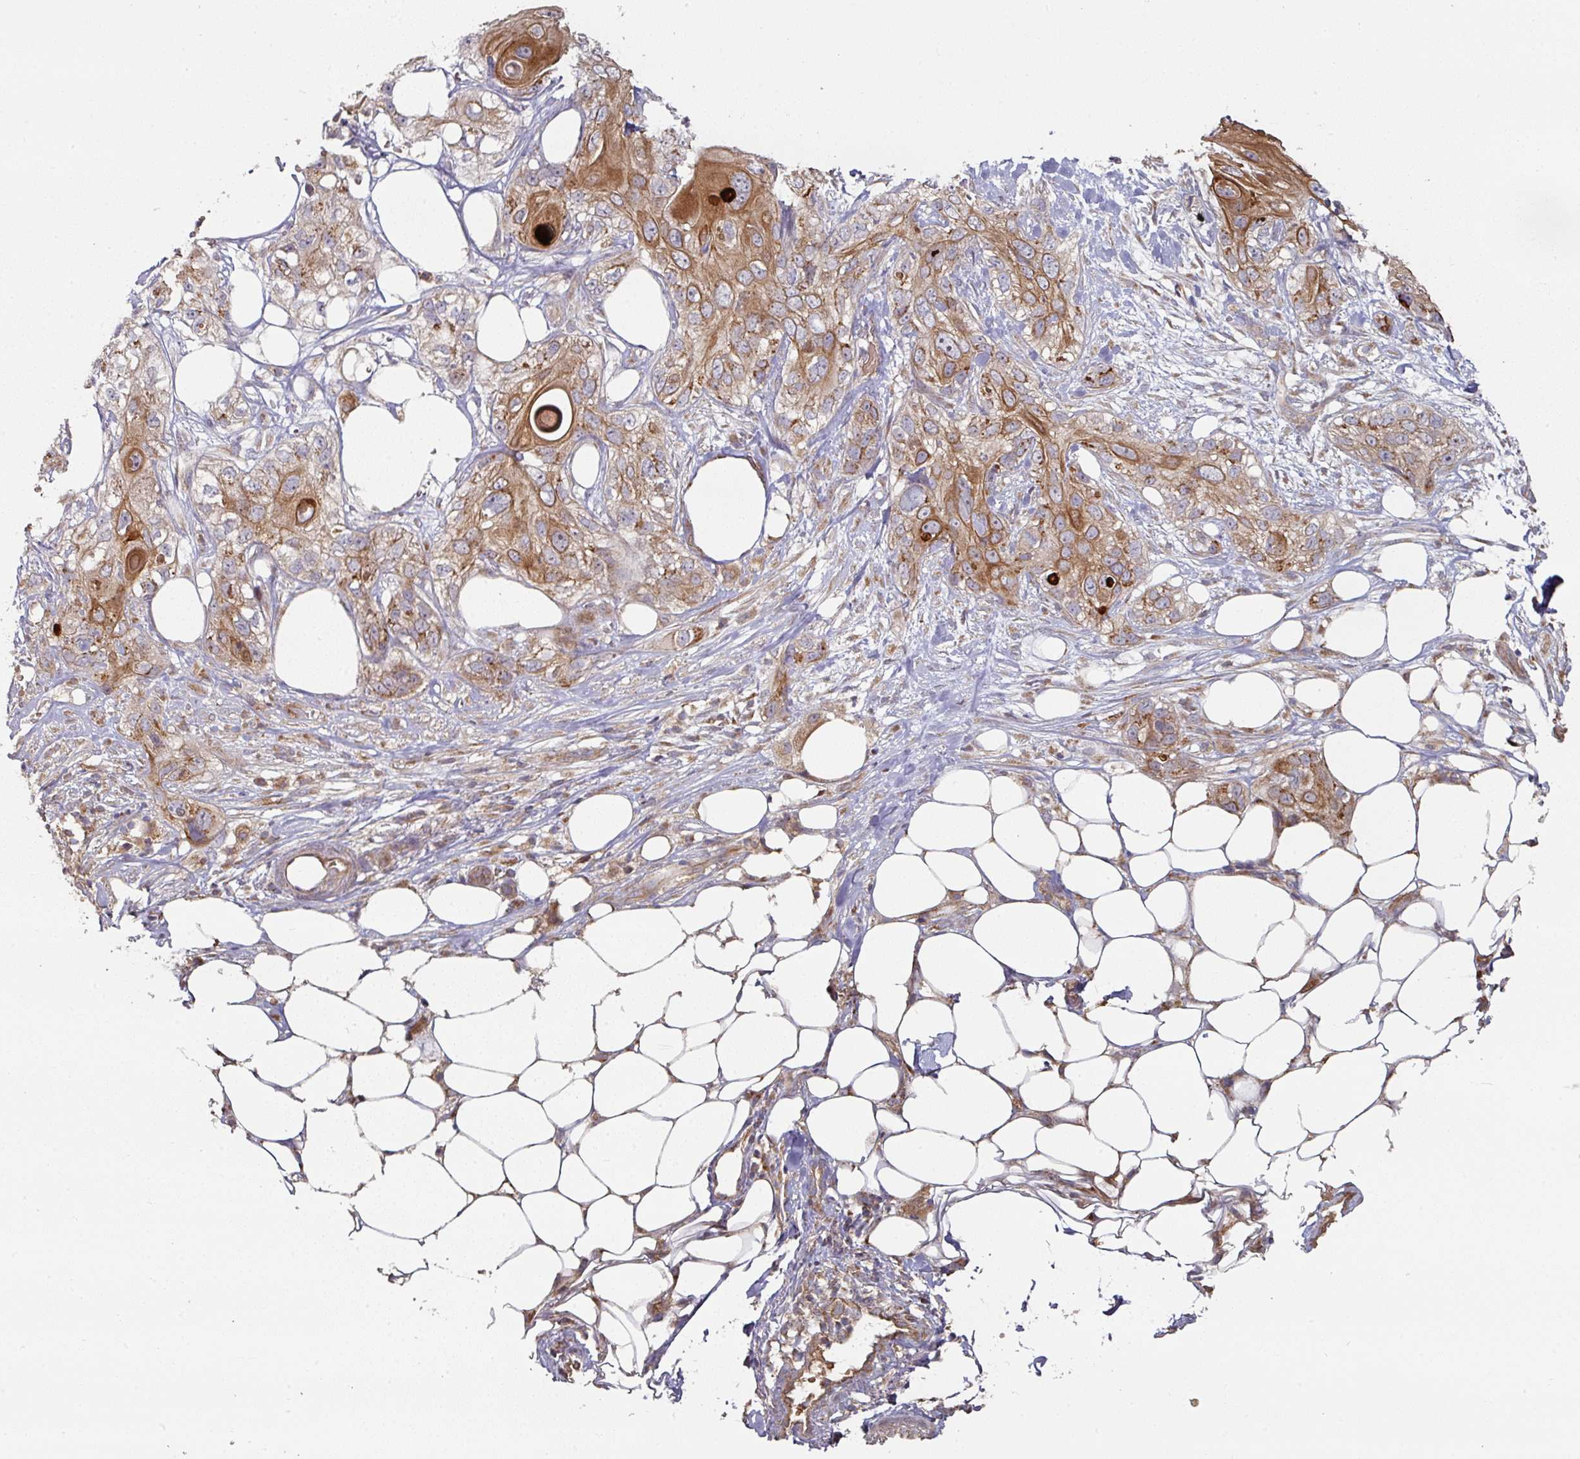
{"staining": {"intensity": "moderate", "quantity": ">75%", "location": "cytoplasmic/membranous"}, "tissue": "skin cancer", "cell_type": "Tumor cells", "image_type": "cancer", "snomed": [{"axis": "morphology", "description": "Normal tissue, NOS"}, {"axis": "morphology", "description": "Squamous cell carcinoma, NOS"}, {"axis": "topography", "description": "Skin"}], "caption": "There is medium levels of moderate cytoplasmic/membranous staining in tumor cells of skin cancer, as demonstrated by immunohistochemical staining (brown color).", "gene": "DNAJC7", "patient": {"sex": "male", "age": 72}}